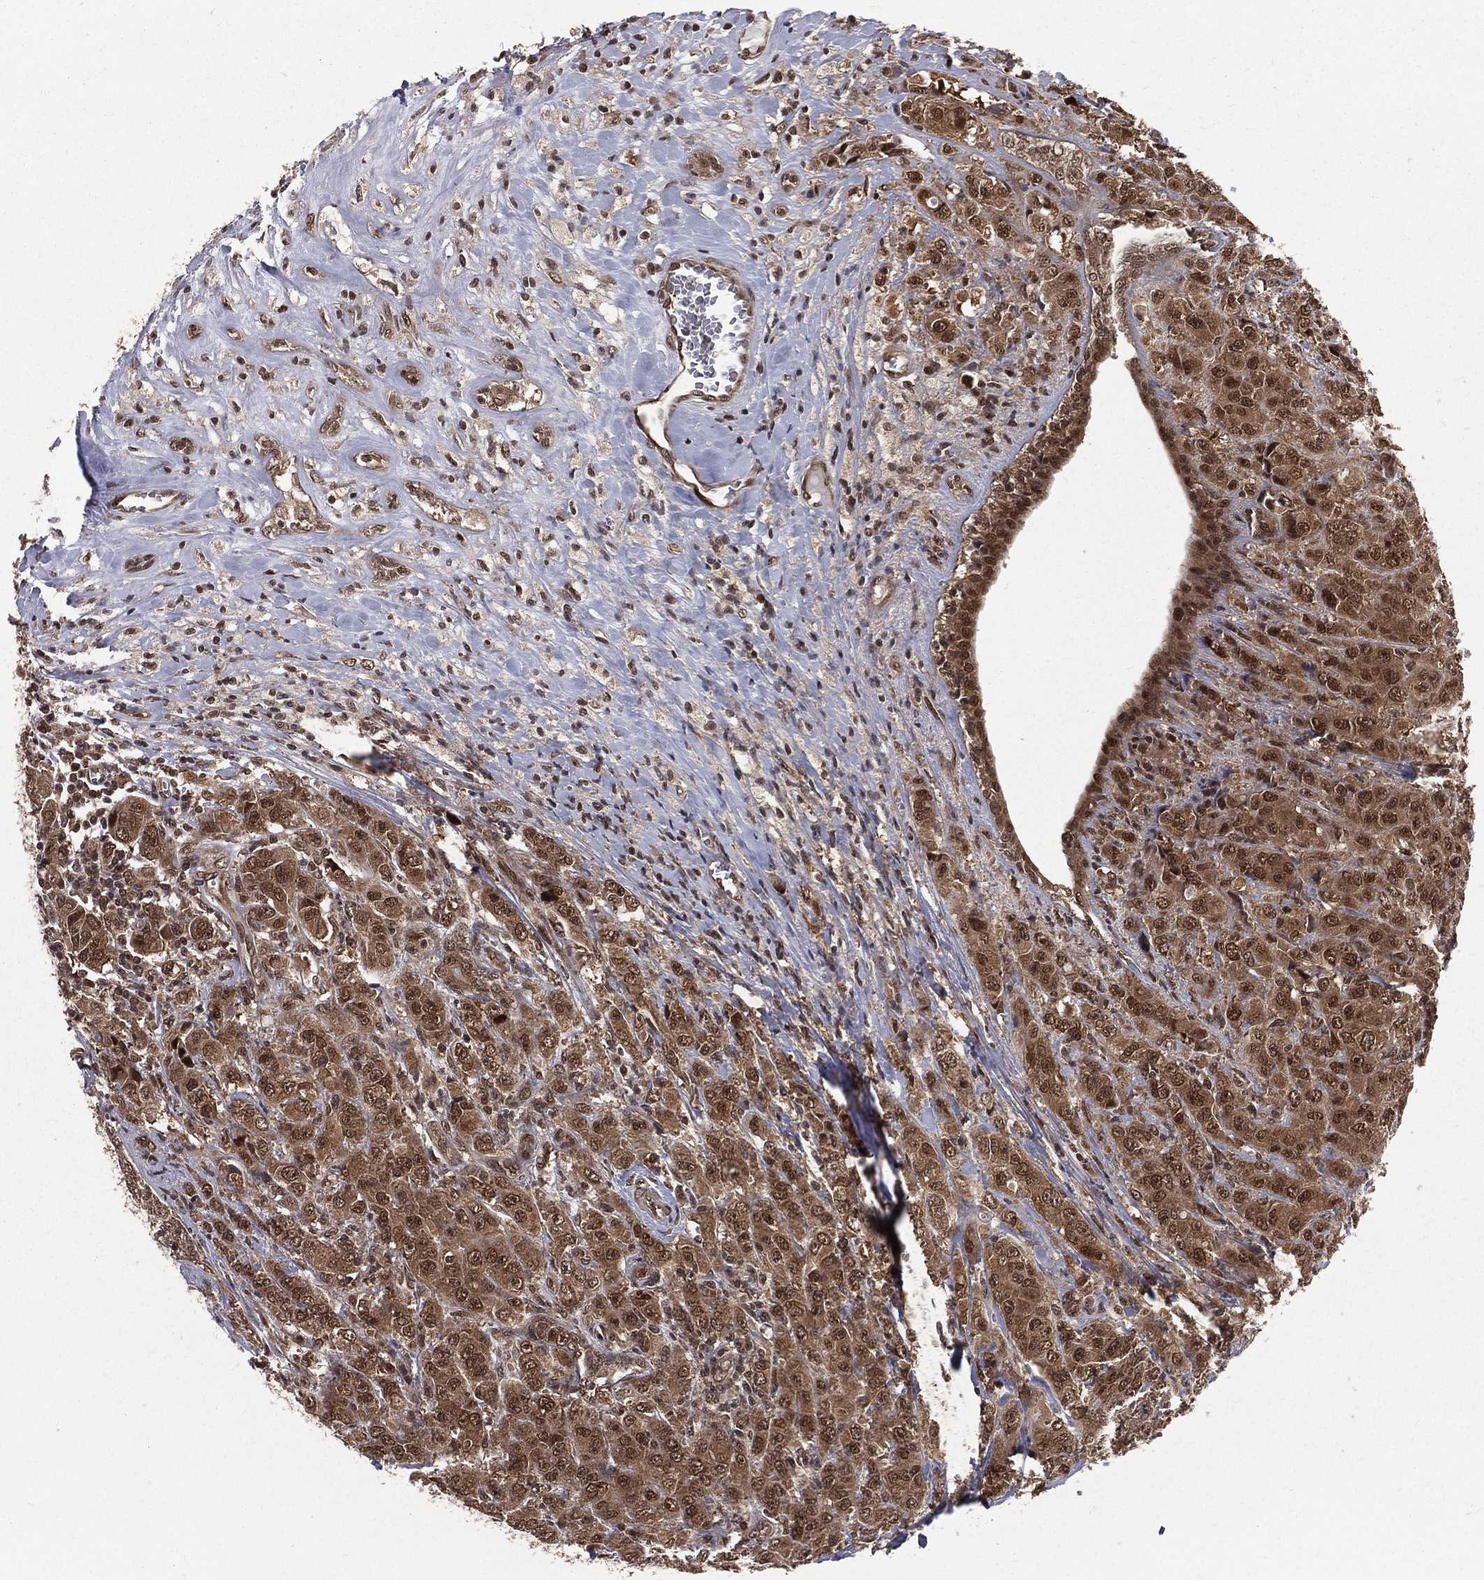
{"staining": {"intensity": "moderate", "quantity": ">75%", "location": "cytoplasmic/membranous,nuclear"}, "tissue": "breast cancer", "cell_type": "Tumor cells", "image_type": "cancer", "snomed": [{"axis": "morphology", "description": "Duct carcinoma"}, {"axis": "topography", "description": "Breast"}], "caption": "Immunohistochemistry (IHC) micrograph of neoplastic tissue: human breast cancer stained using immunohistochemistry displays medium levels of moderate protein expression localized specifically in the cytoplasmic/membranous and nuclear of tumor cells, appearing as a cytoplasmic/membranous and nuclear brown color.", "gene": "COPS4", "patient": {"sex": "female", "age": 43}}